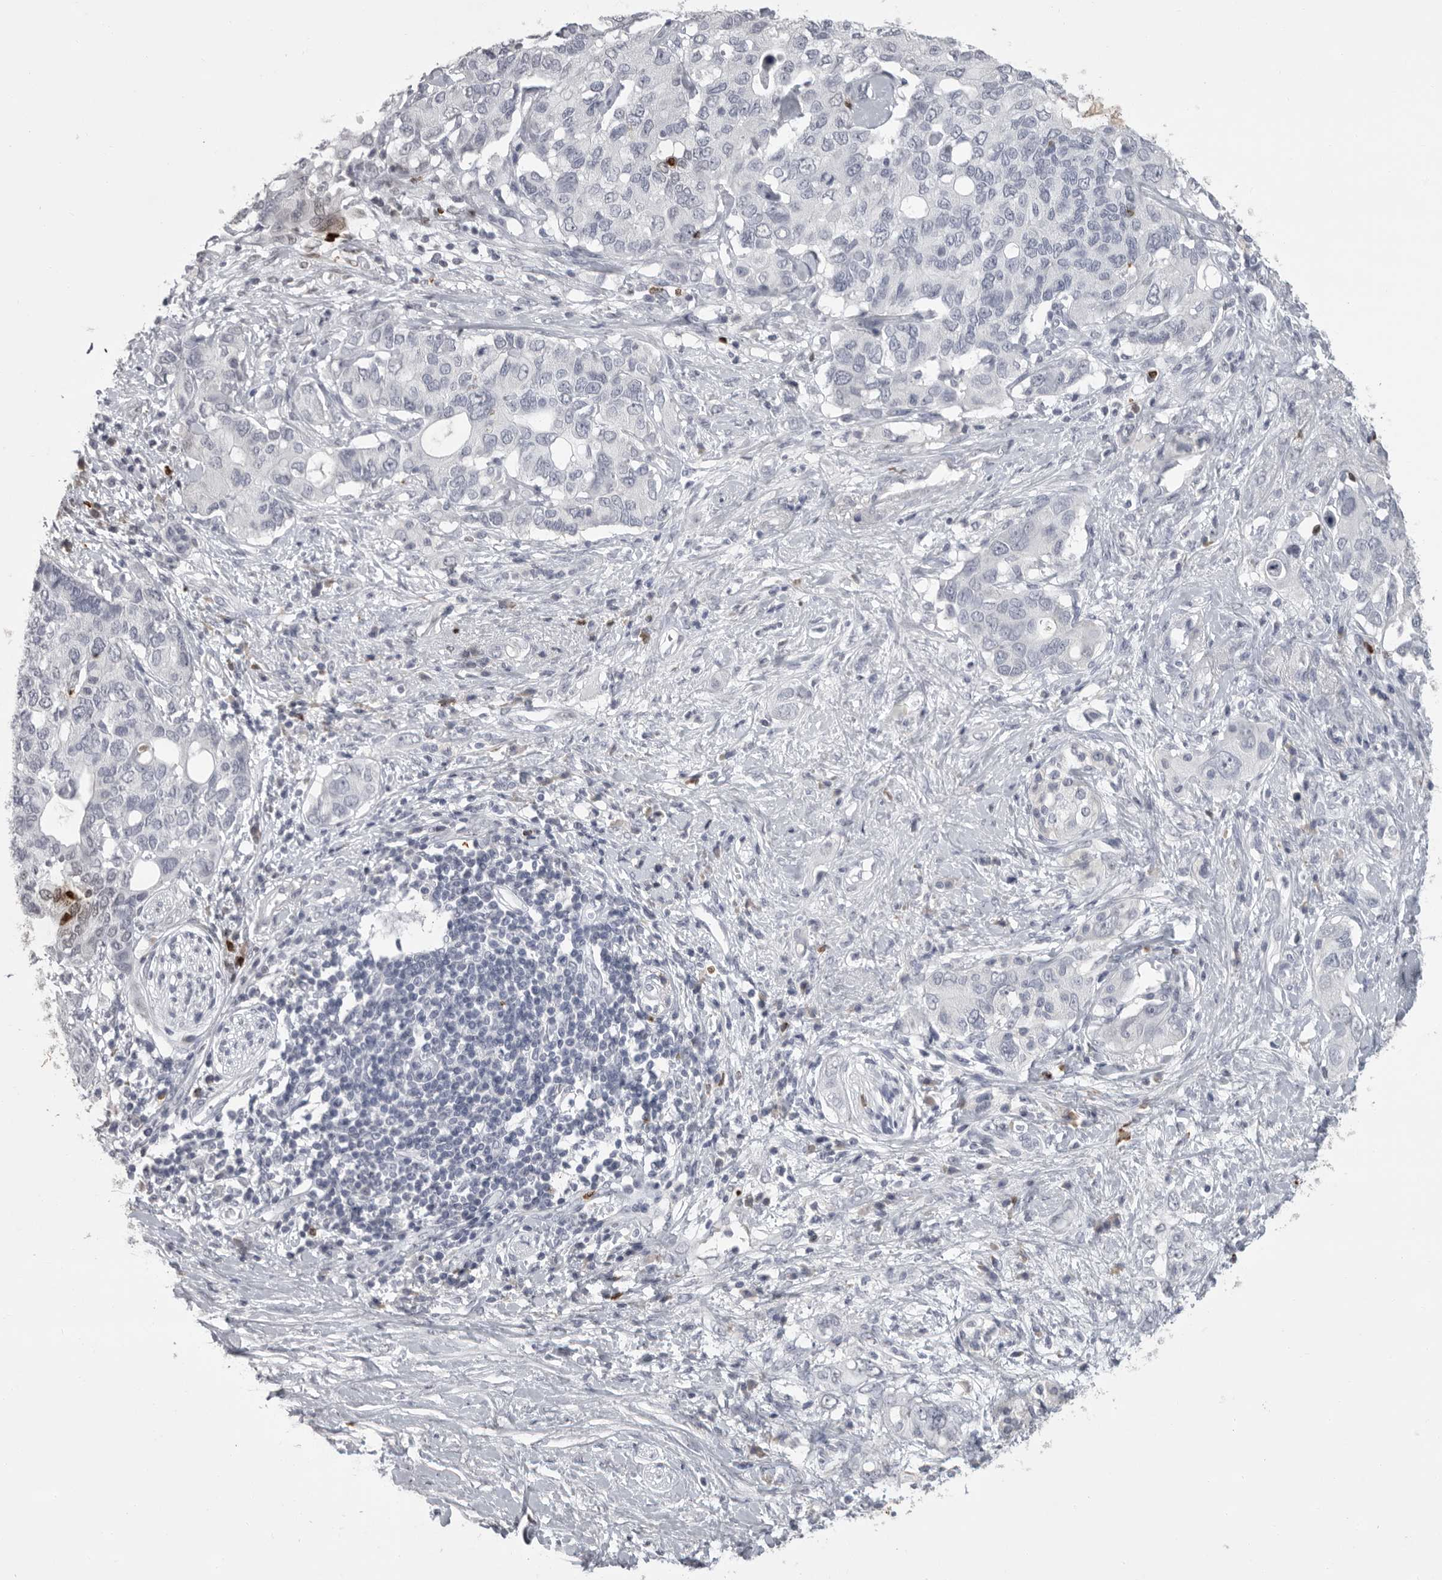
{"staining": {"intensity": "negative", "quantity": "none", "location": "none"}, "tissue": "pancreatic cancer", "cell_type": "Tumor cells", "image_type": "cancer", "snomed": [{"axis": "morphology", "description": "Adenocarcinoma, NOS"}, {"axis": "topography", "description": "Pancreas"}], "caption": "Tumor cells are negative for brown protein staining in pancreatic cancer (adenocarcinoma).", "gene": "GNLY", "patient": {"sex": "female", "age": 56}}